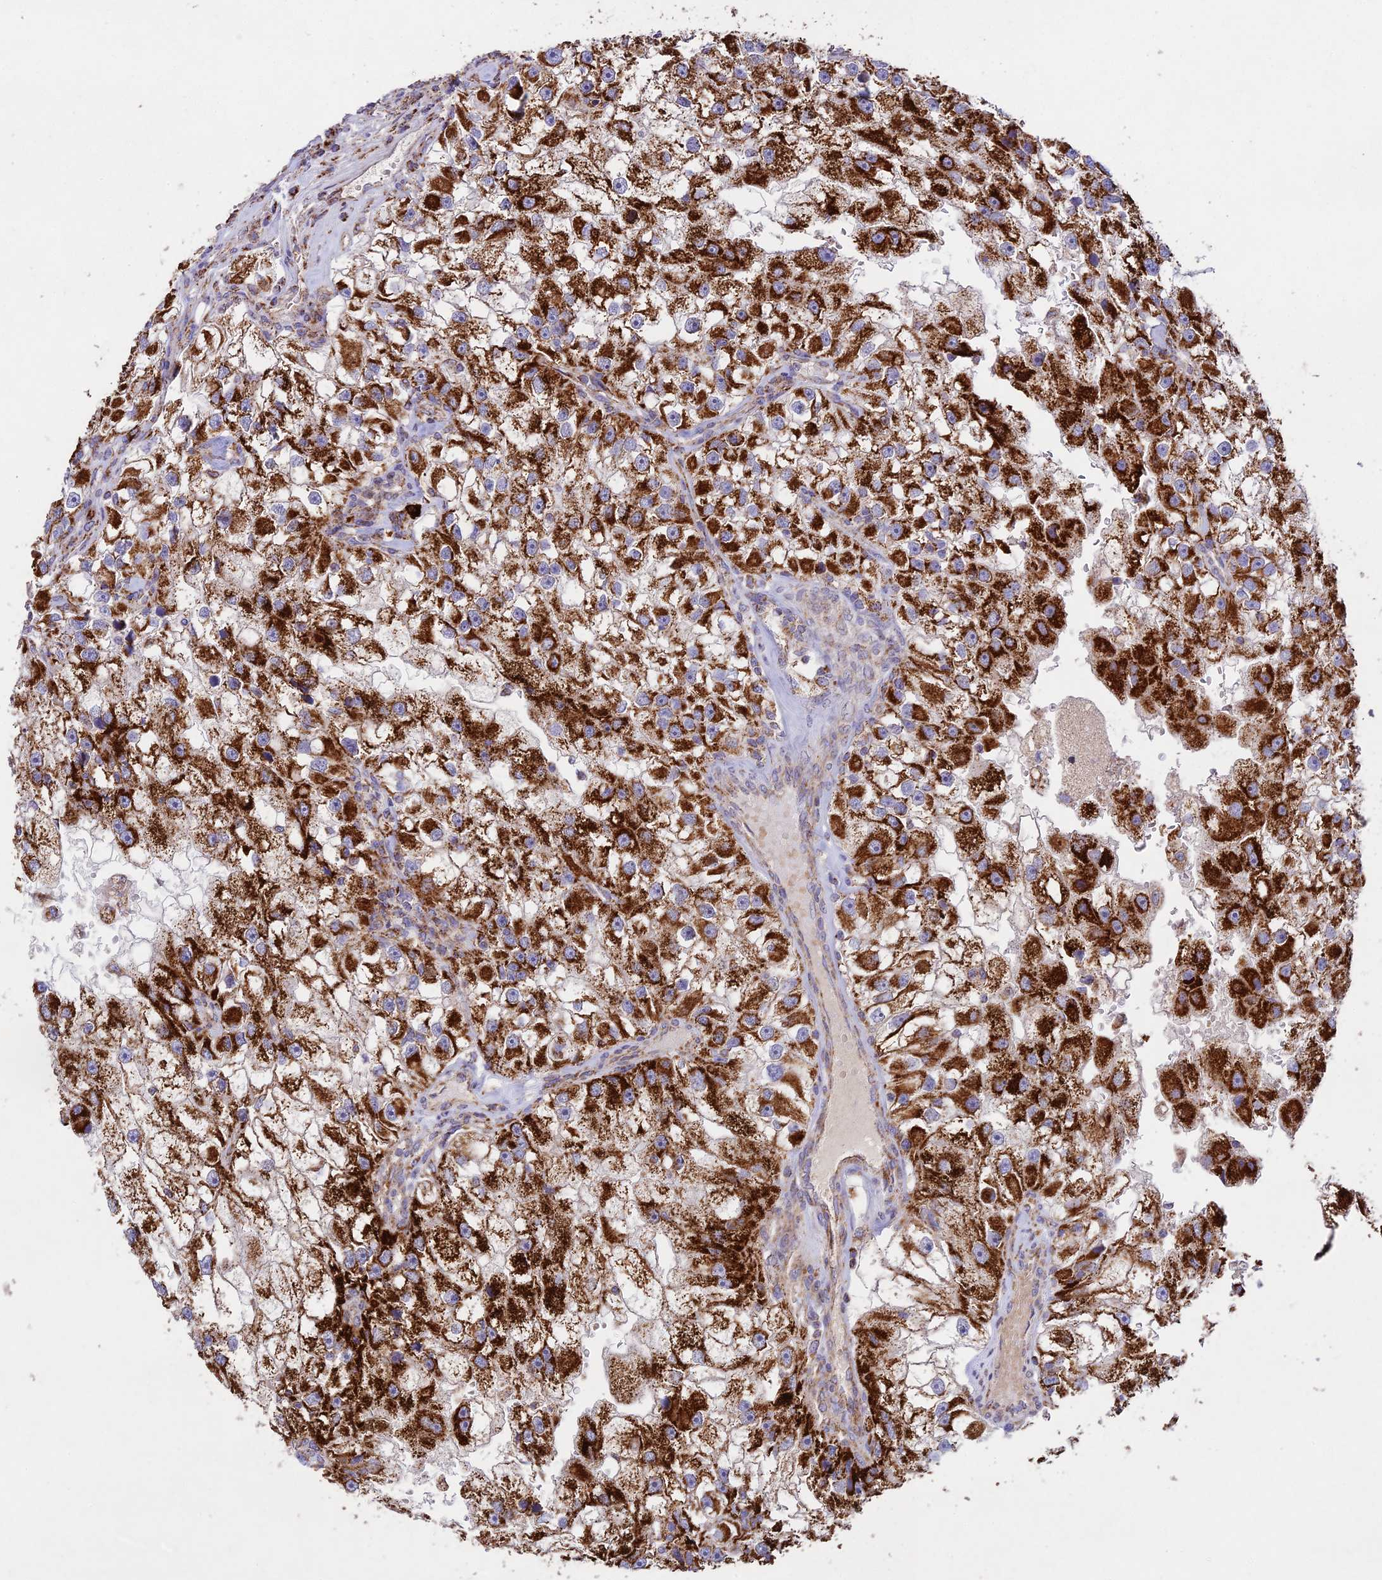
{"staining": {"intensity": "strong", "quantity": ">75%", "location": "cytoplasmic/membranous"}, "tissue": "renal cancer", "cell_type": "Tumor cells", "image_type": "cancer", "snomed": [{"axis": "morphology", "description": "Adenocarcinoma, NOS"}, {"axis": "topography", "description": "Kidney"}], "caption": "Protein analysis of renal cancer (adenocarcinoma) tissue displays strong cytoplasmic/membranous expression in about >75% of tumor cells.", "gene": "KHDC3L", "patient": {"sex": "male", "age": 63}}